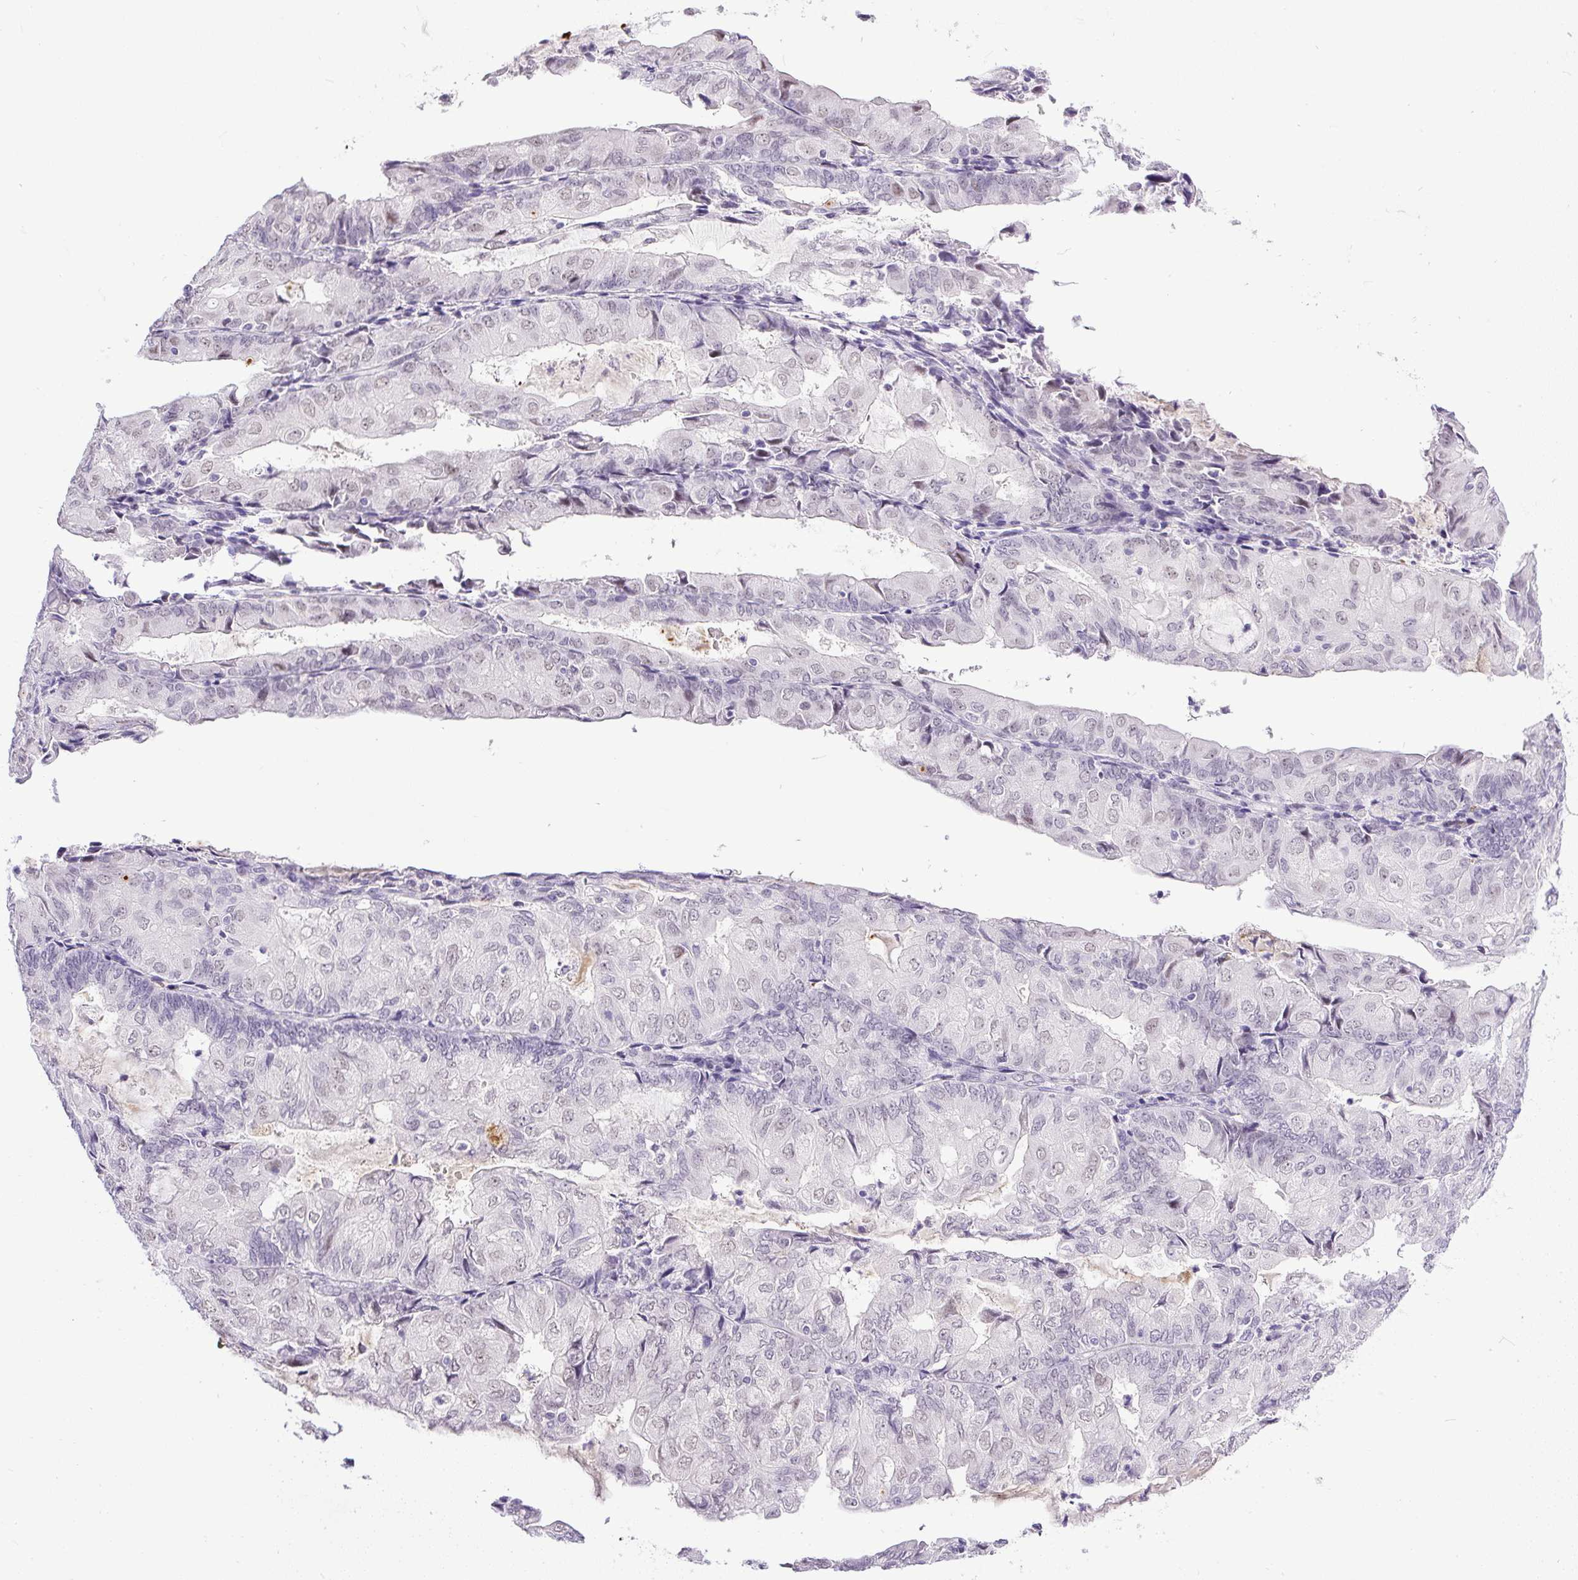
{"staining": {"intensity": "weak", "quantity": "<25%", "location": "nuclear"}, "tissue": "endometrial cancer", "cell_type": "Tumor cells", "image_type": "cancer", "snomed": [{"axis": "morphology", "description": "Adenocarcinoma, NOS"}, {"axis": "topography", "description": "Endometrium"}], "caption": "A histopathology image of endometrial cancer stained for a protein displays no brown staining in tumor cells. (DAB IHC, high magnification).", "gene": "WNT10B", "patient": {"sex": "female", "age": 81}}